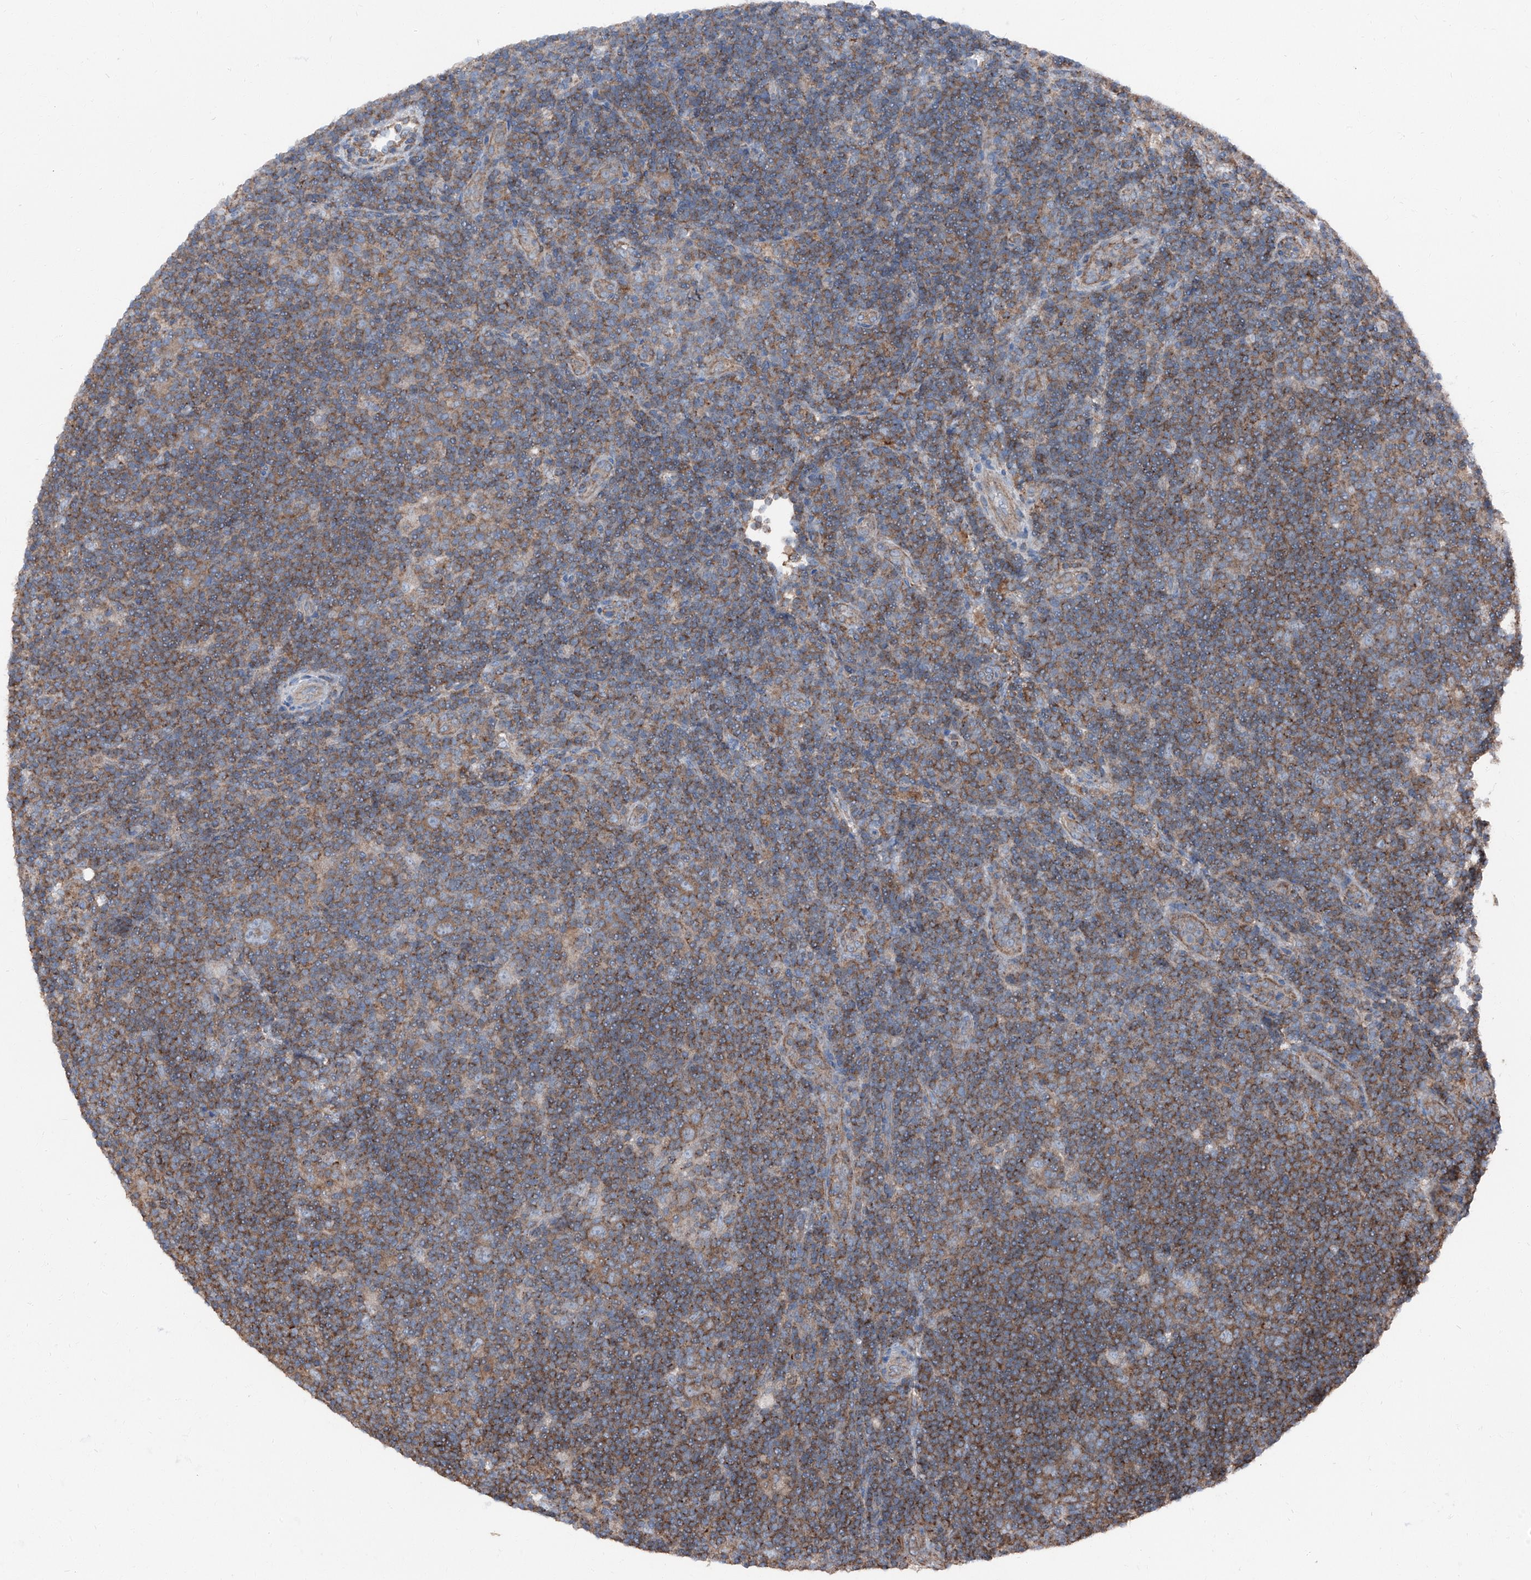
{"staining": {"intensity": "moderate", "quantity": "<25%", "location": "cytoplasmic/membranous"}, "tissue": "lymphoma", "cell_type": "Tumor cells", "image_type": "cancer", "snomed": [{"axis": "morphology", "description": "Hodgkin's disease, NOS"}, {"axis": "topography", "description": "Lymph node"}], "caption": "Human lymphoma stained for a protein (brown) shows moderate cytoplasmic/membranous positive expression in approximately <25% of tumor cells.", "gene": "GPR142", "patient": {"sex": "female", "age": 57}}